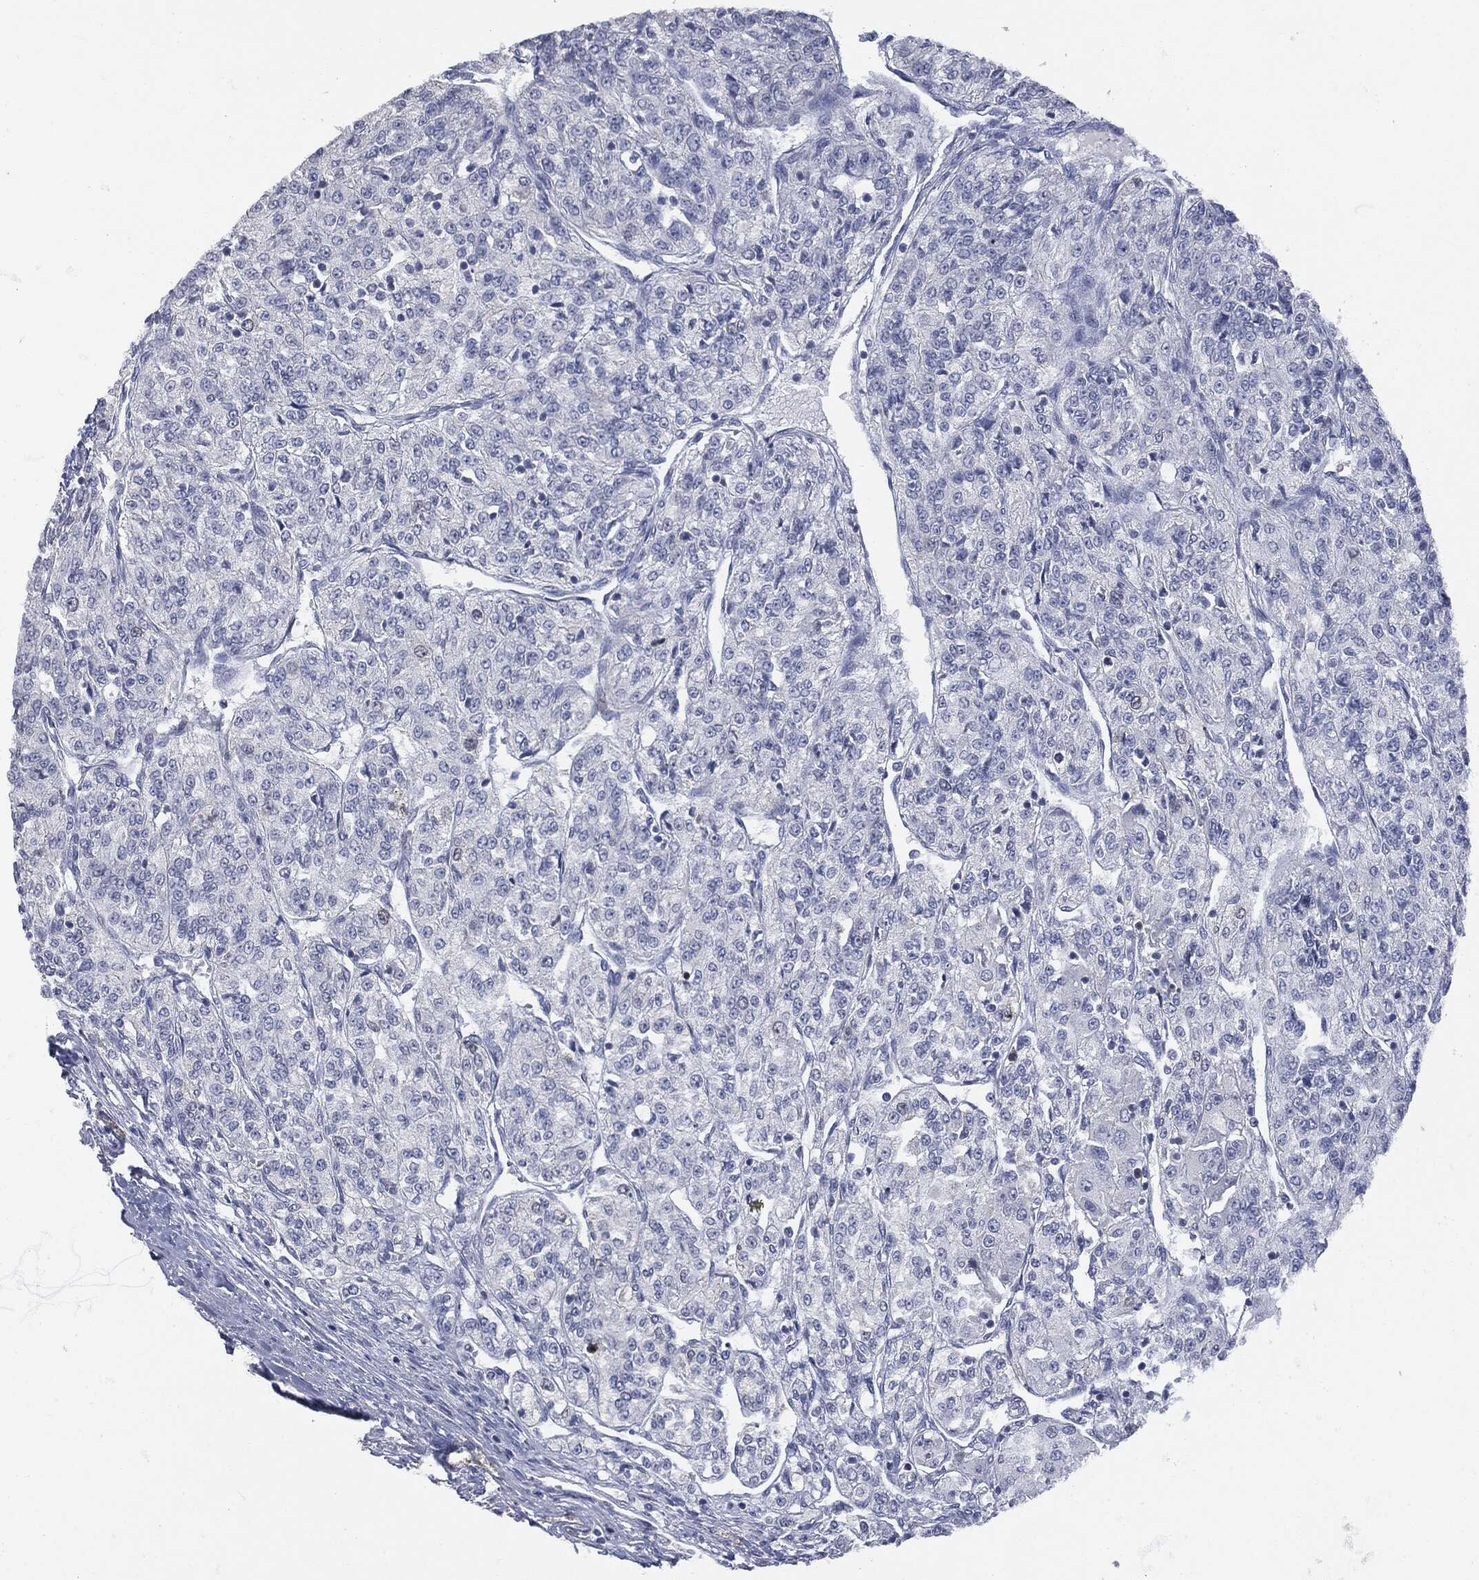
{"staining": {"intensity": "negative", "quantity": "none", "location": "none"}, "tissue": "renal cancer", "cell_type": "Tumor cells", "image_type": "cancer", "snomed": [{"axis": "morphology", "description": "Adenocarcinoma, NOS"}, {"axis": "topography", "description": "Kidney"}], "caption": "Histopathology image shows no significant protein positivity in tumor cells of renal cancer.", "gene": "UBE2C", "patient": {"sex": "female", "age": 63}}